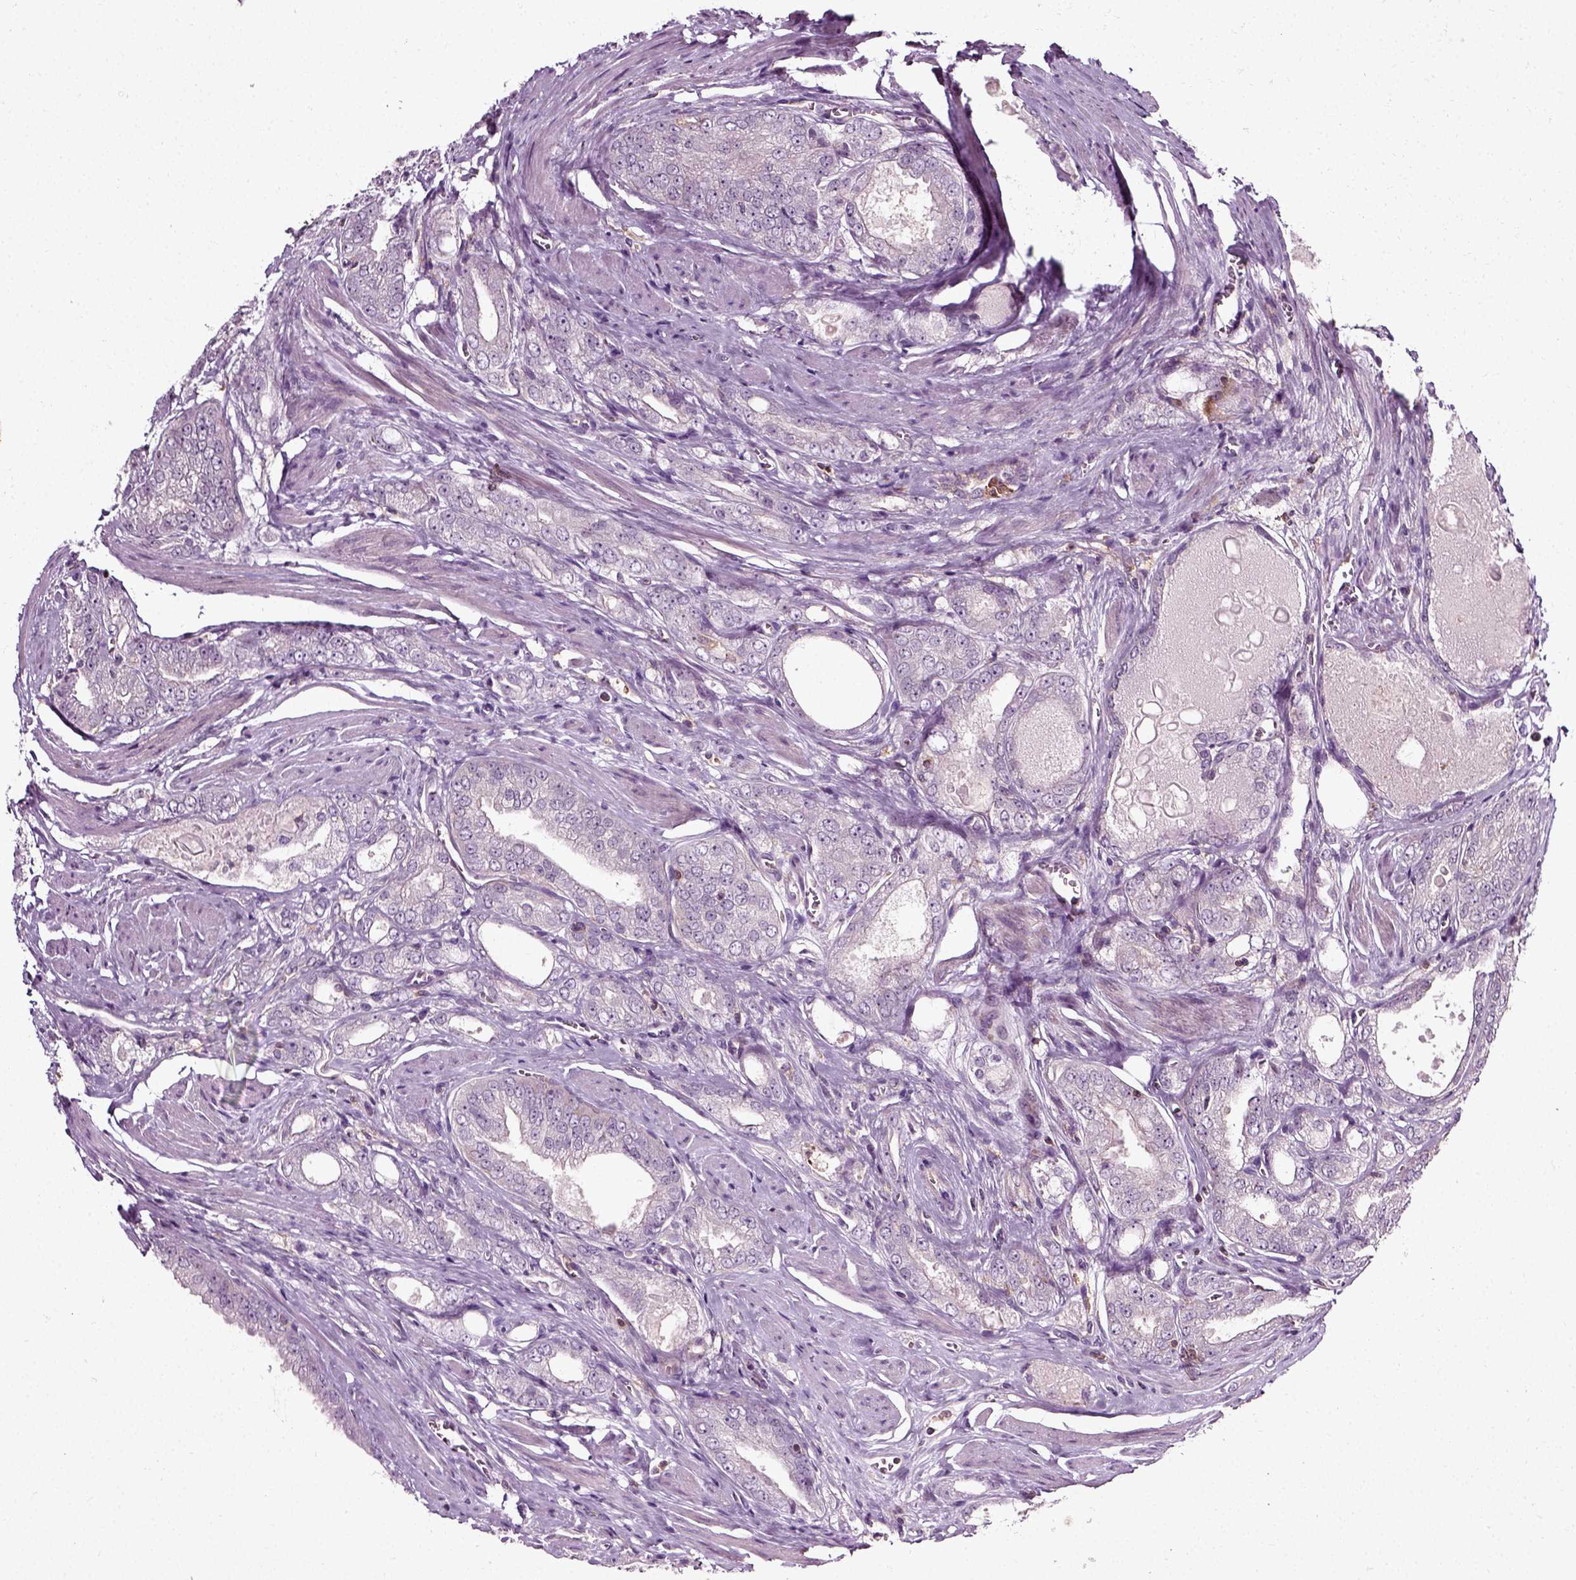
{"staining": {"intensity": "negative", "quantity": "none", "location": "none"}, "tissue": "prostate cancer", "cell_type": "Tumor cells", "image_type": "cancer", "snomed": [{"axis": "morphology", "description": "Adenocarcinoma, NOS"}, {"axis": "morphology", "description": "Adenocarcinoma, High grade"}, {"axis": "topography", "description": "Prostate"}], "caption": "Immunohistochemistry (IHC) of adenocarcinoma (prostate) displays no expression in tumor cells.", "gene": "RHOF", "patient": {"sex": "male", "age": 70}}